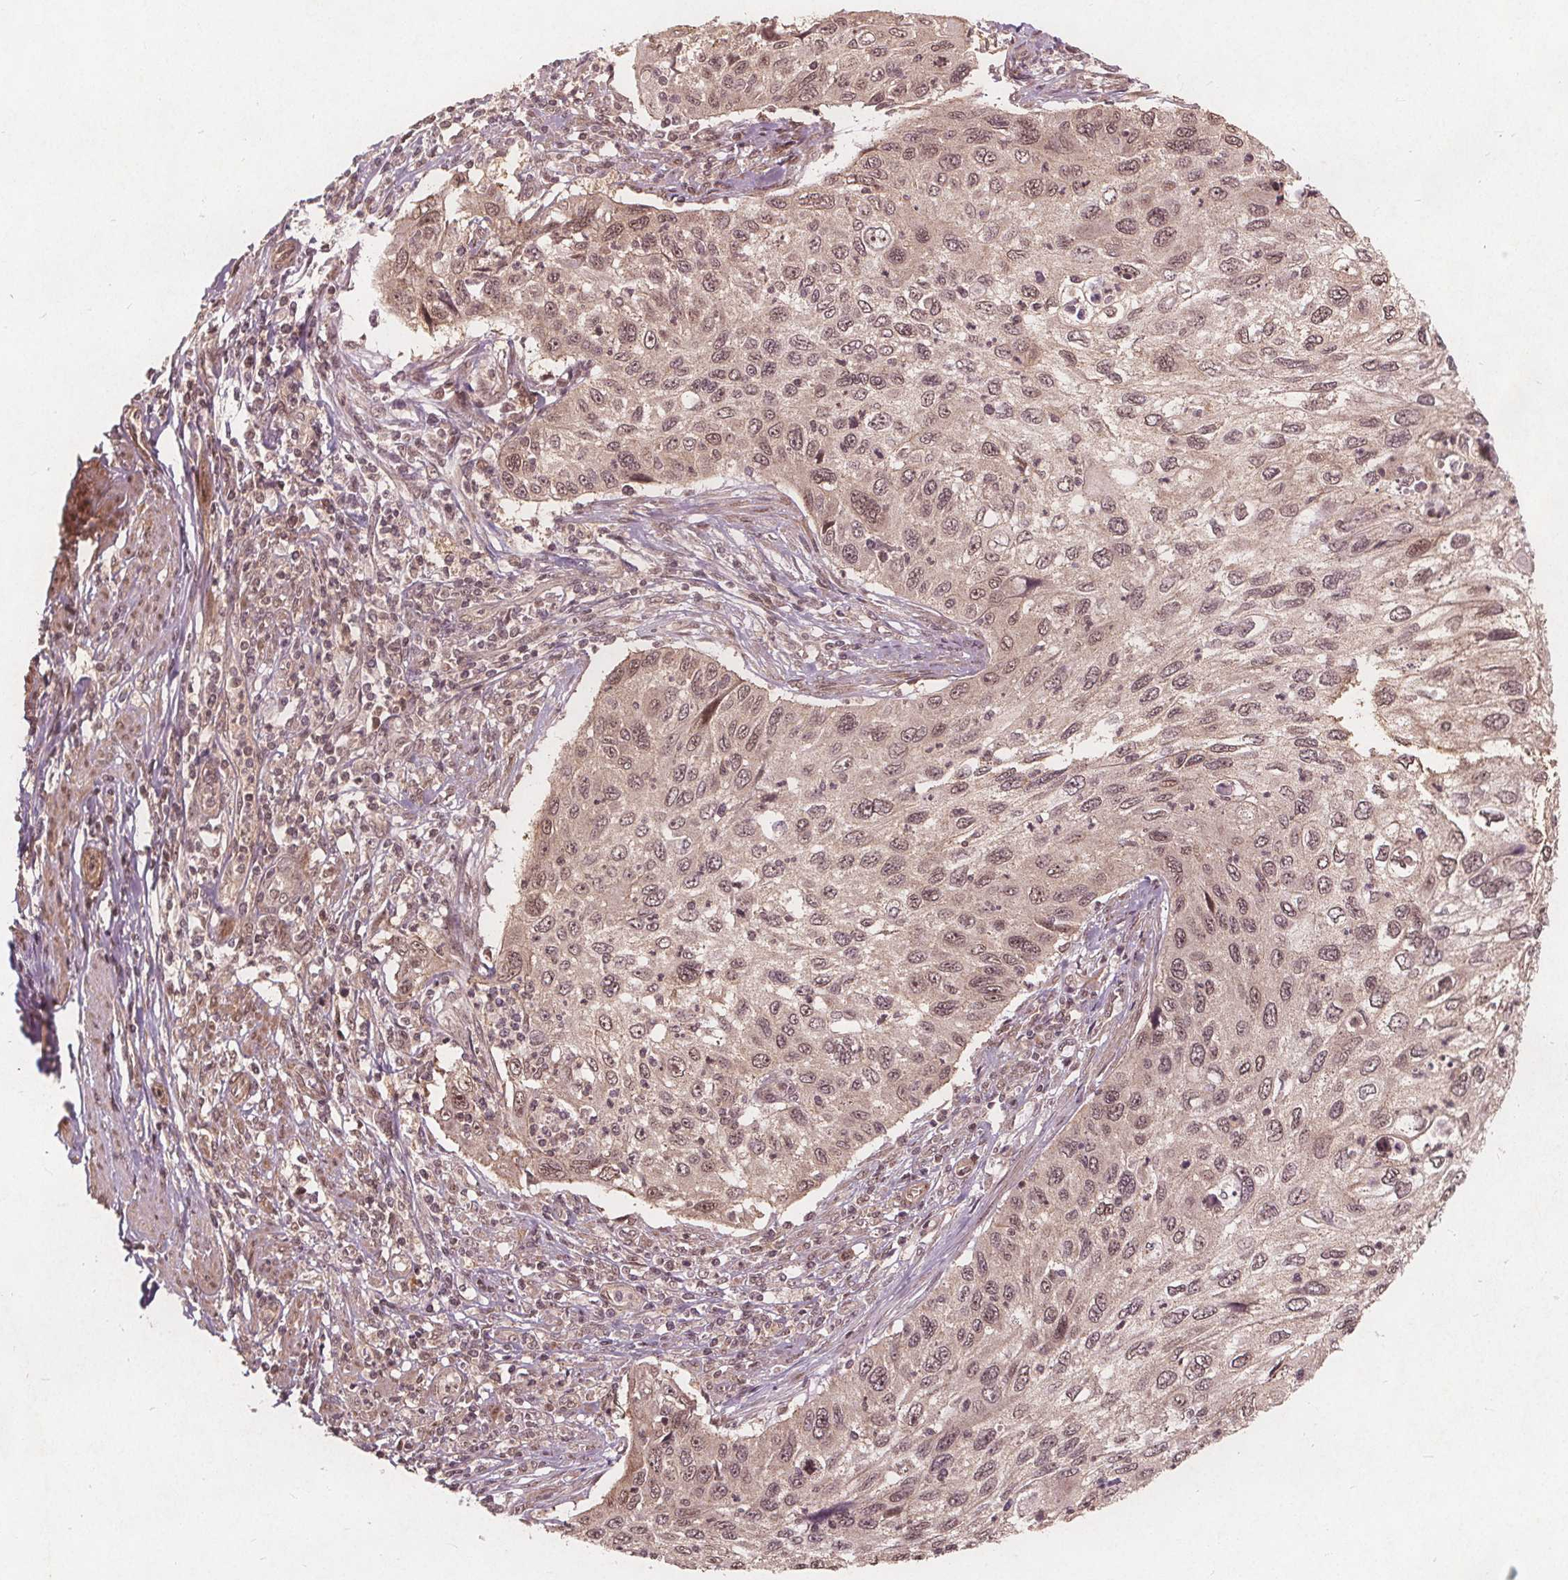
{"staining": {"intensity": "moderate", "quantity": ">75%", "location": "cytoplasmic/membranous,nuclear"}, "tissue": "cervical cancer", "cell_type": "Tumor cells", "image_type": "cancer", "snomed": [{"axis": "morphology", "description": "Squamous cell carcinoma, NOS"}, {"axis": "topography", "description": "Cervix"}], "caption": "A medium amount of moderate cytoplasmic/membranous and nuclear staining is seen in approximately >75% of tumor cells in squamous cell carcinoma (cervical) tissue.", "gene": "PPP1CB", "patient": {"sex": "female", "age": 70}}